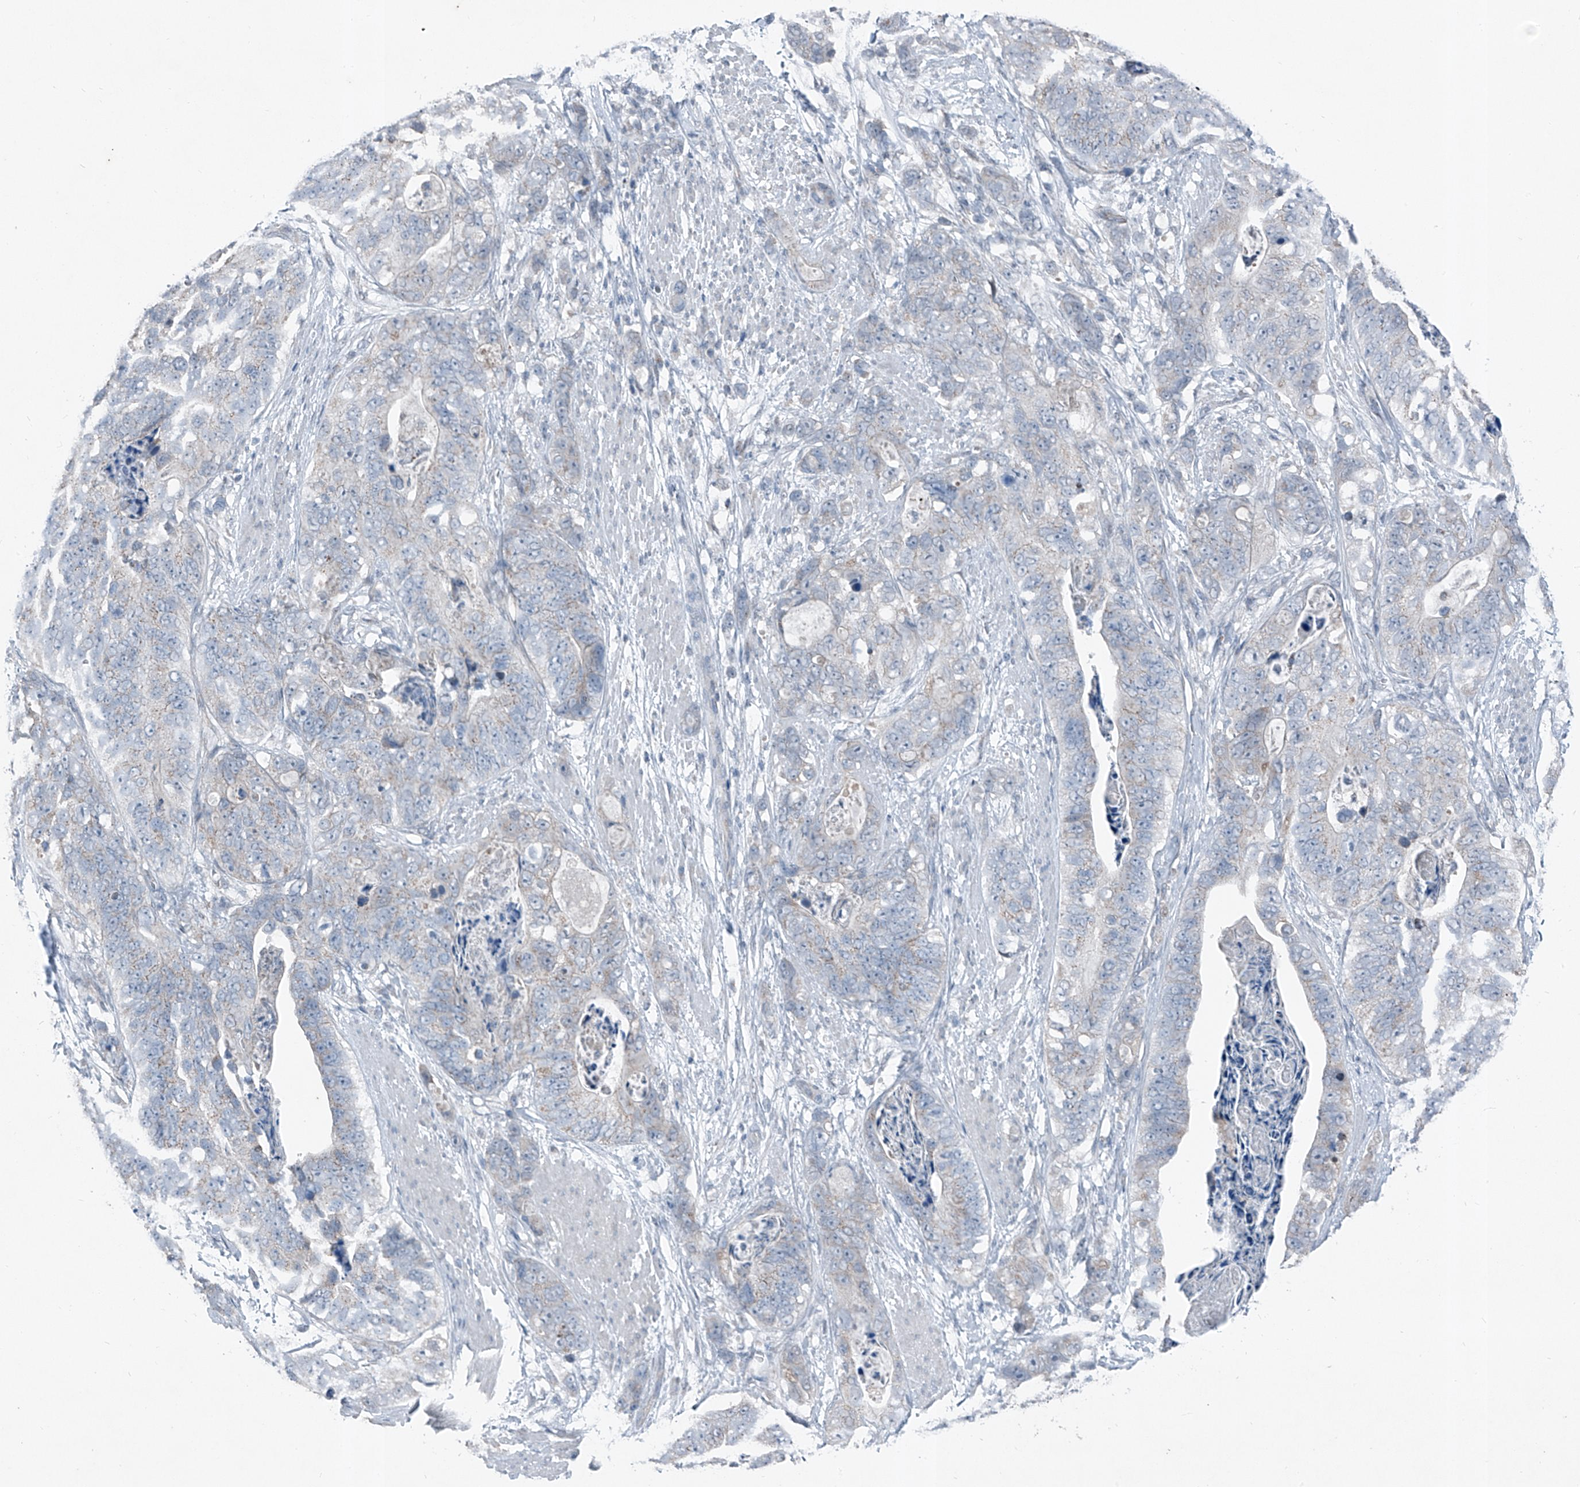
{"staining": {"intensity": "negative", "quantity": "none", "location": "none"}, "tissue": "stomach cancer", "cell_type": "Tumor cells", "image_type": "cancer", "snomed": [{"axis": "morphology", "description": "Adenocarcinoma, NOS"}, {"axis": "topography", "description": "Stomach"}], "caption": "A photomicrograph of stomach cancer stained for a protein shows no brown staining in tumor cells.", "gene": "DYRK1B", "patient": {"sex": "female", "age": 89}}